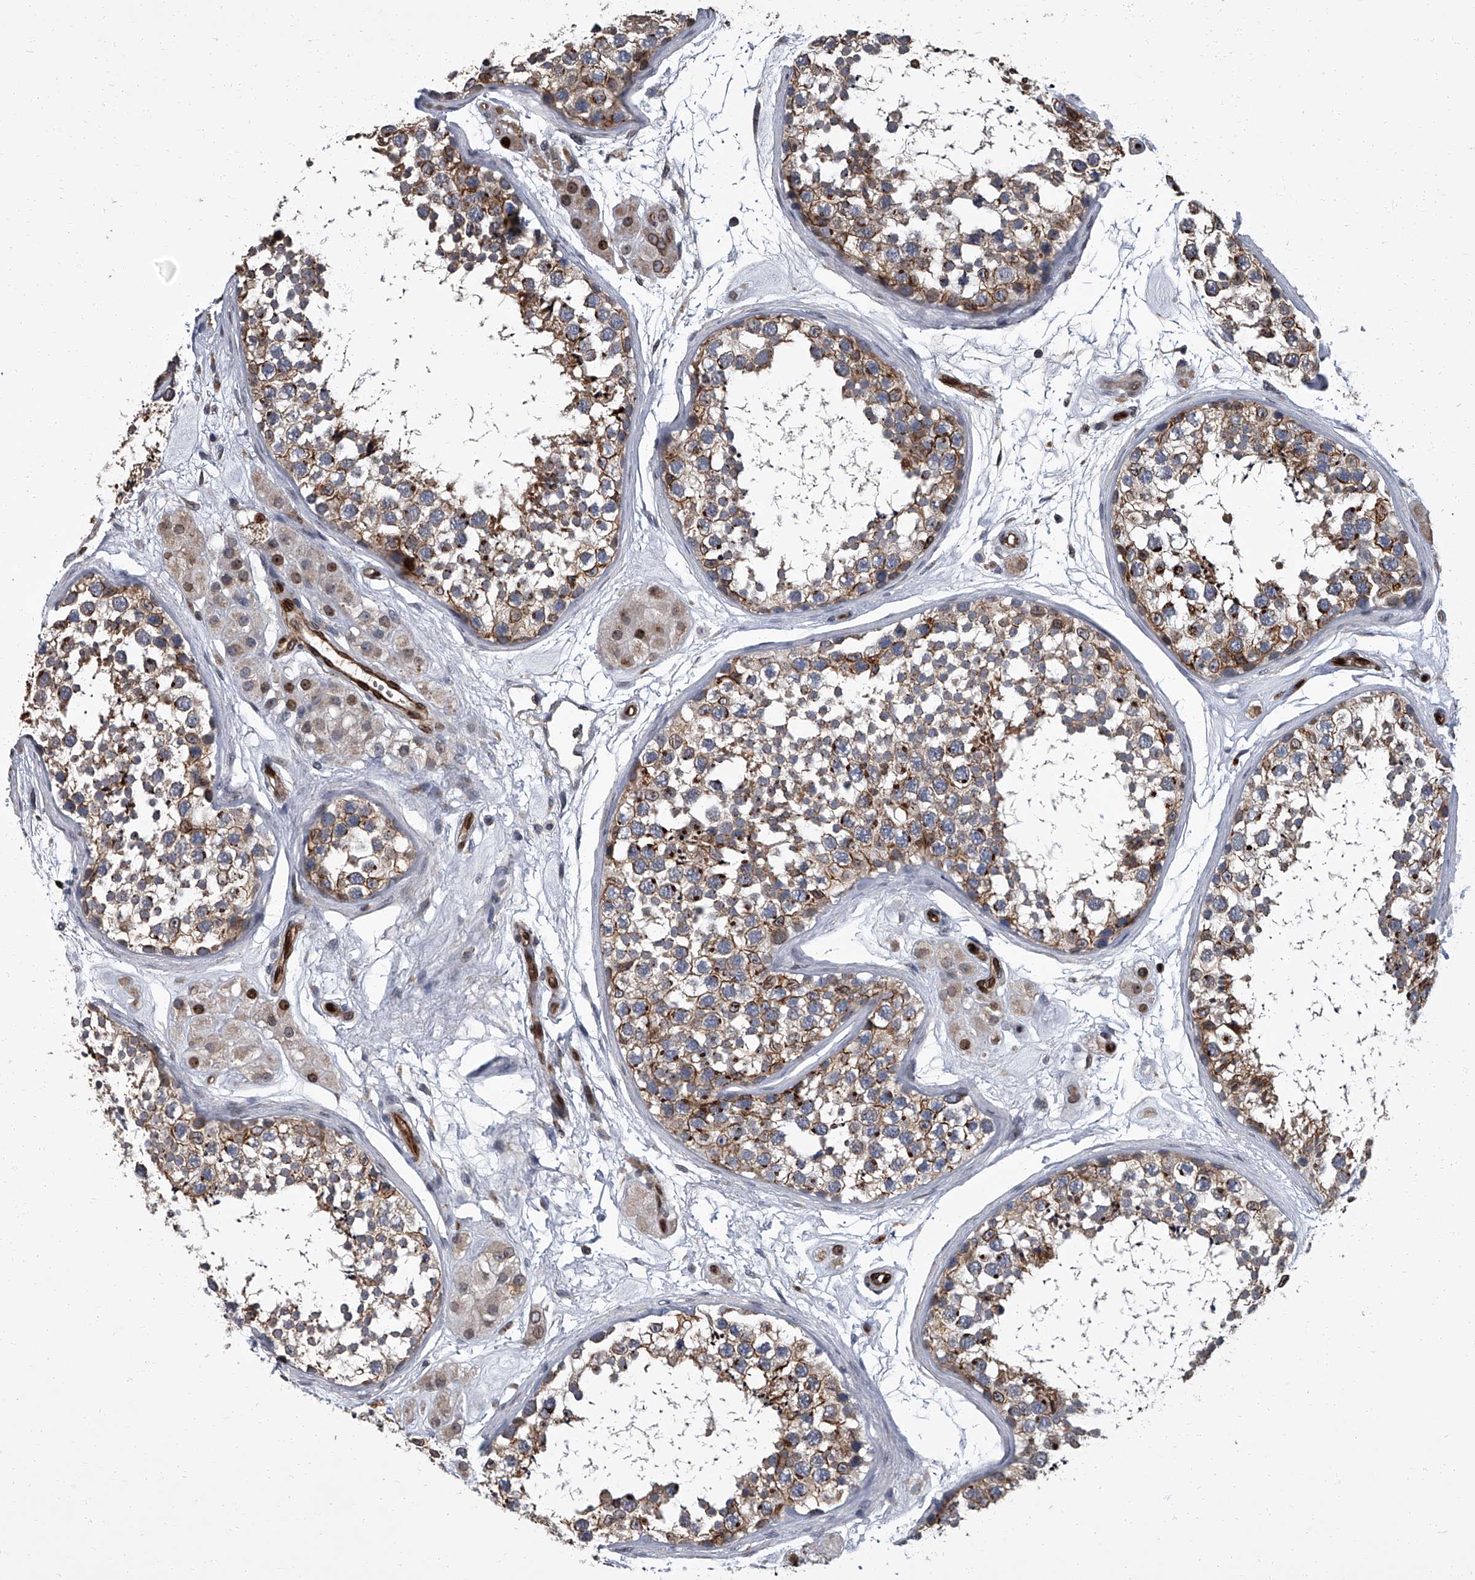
{"staining": {"intensity": "moderate", "quantity": "25%-75%", "location": "cytoplasmic/membranous,nuclear"}, "tissue": "testis", "cell_type": "Cells in seminiferous ducts", "image_type": "normal", "snomed": [{"axis": "morphology", "description": "Normal tissue, NOS"}, {"axis": "topography", "description": "Testis"}], "caption": "Immunohistochemistry (IHC) (DAB (3,3'-diaminobenzidine)) staining of unremarkable human testis reveals moderate cytoplasmic/membranous,nuclear protein staining in approximately 25%-75% of cells in seminiferous ducts. Using DAB (brown) and hematoxylin (blue) stains, captured at high magnification using brightfield microscopy.", "gene": "LRRC8C", "patient": {"sex": "male", "age": 56}}